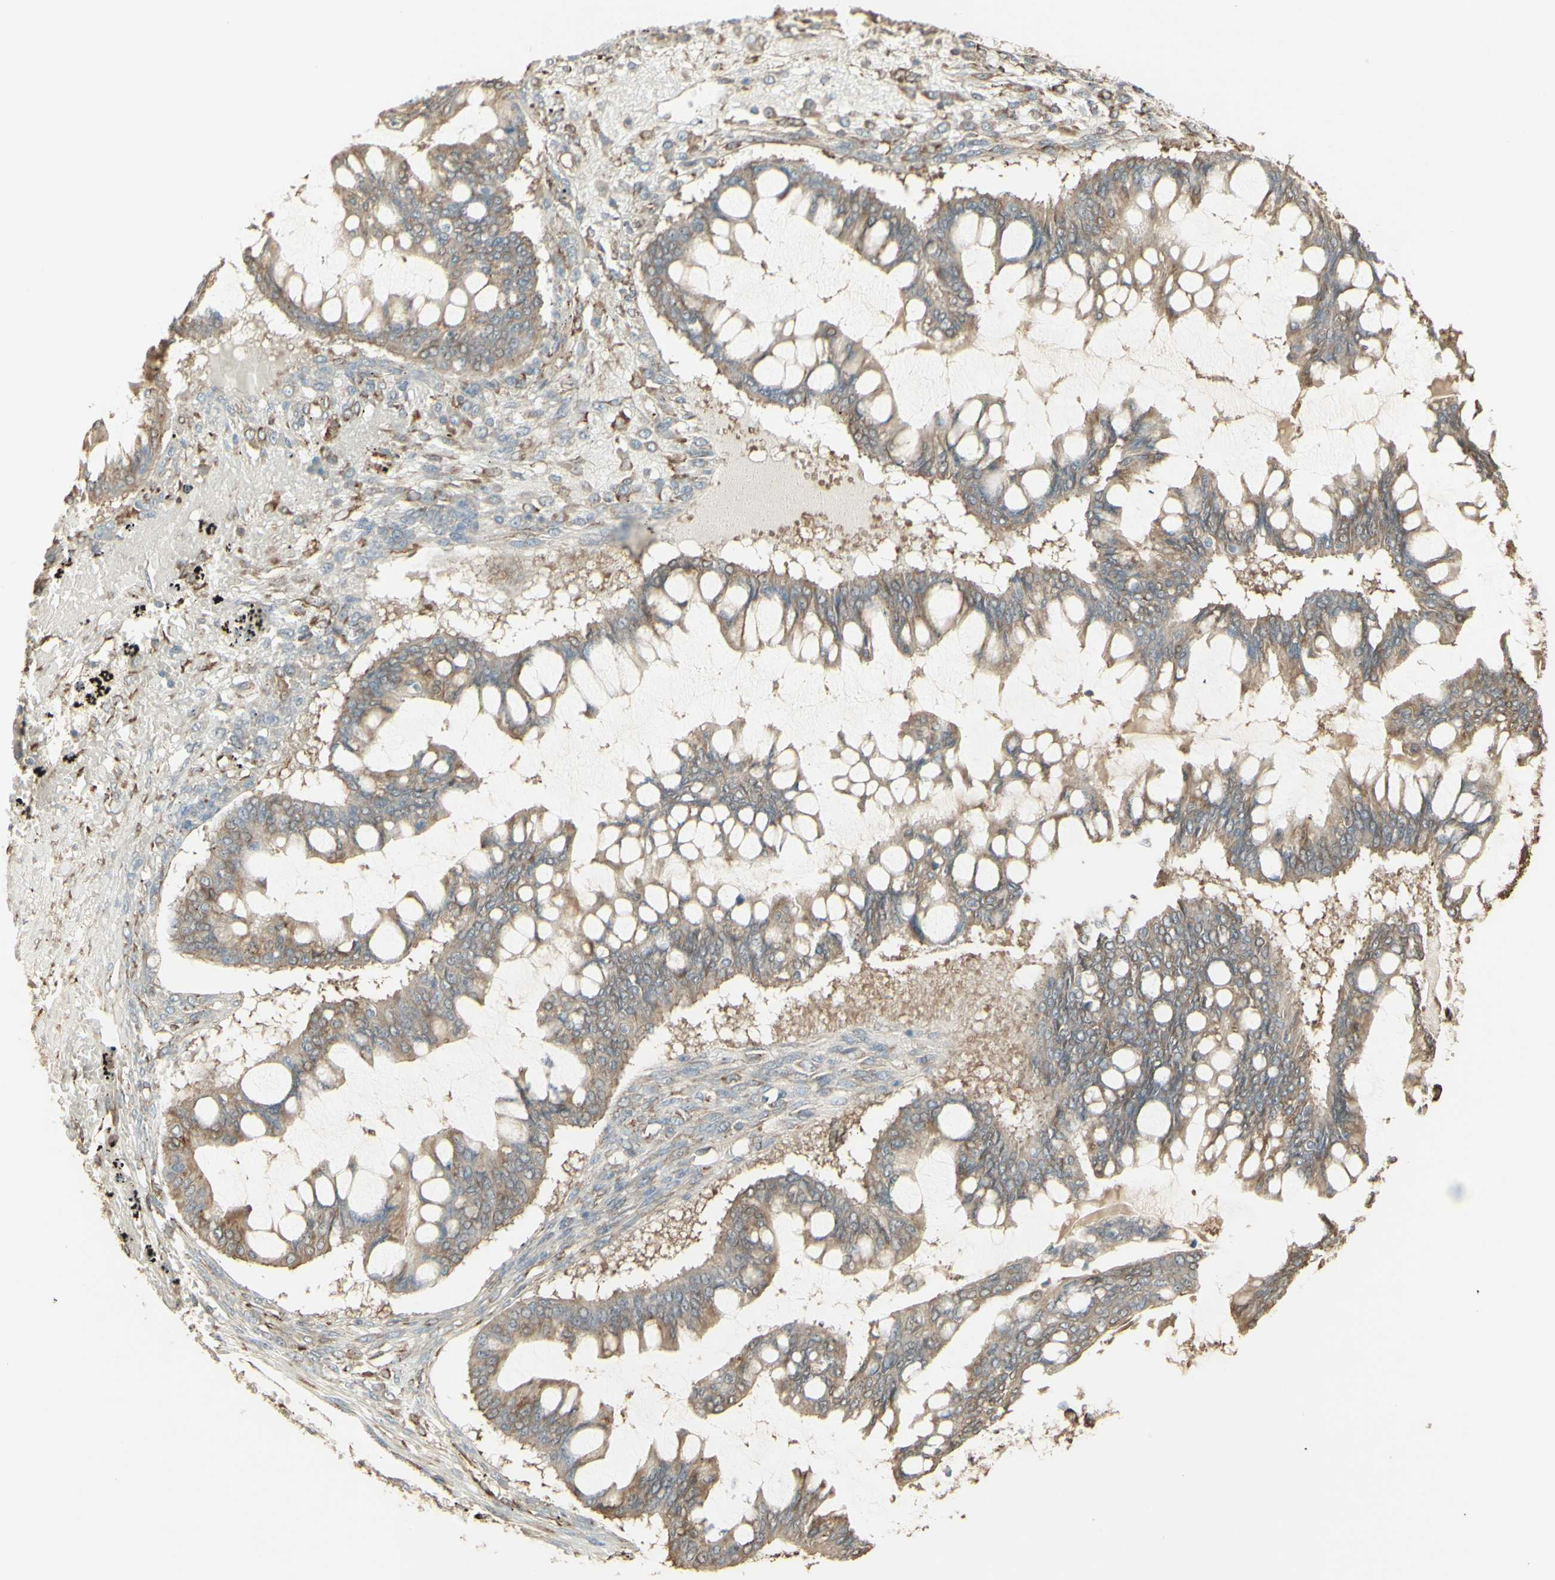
{"staining": {"intensity": "weak", "quantity": ">75%", "location": "cytoplasmic/membranous"}, "tissue": "ovarian cancer", "cell_type": "Tumor cells", "image_type": "cancer", "snomed": [{"axis": "morphology", "description": "Cystadenocarcinoma, mucinous, NOS"}, {"axis": "topography", "description": "Ovary"}], "caption": "This image shows immunohistochemistry staining of ovarian cancer (mucinous cystadenocarcinoma), with low weak cytoplasmic/membranous expression in about >75% of tumor cells.", "gene": "EEF1B2", "patient": {"sex": "female", "age": 73}}